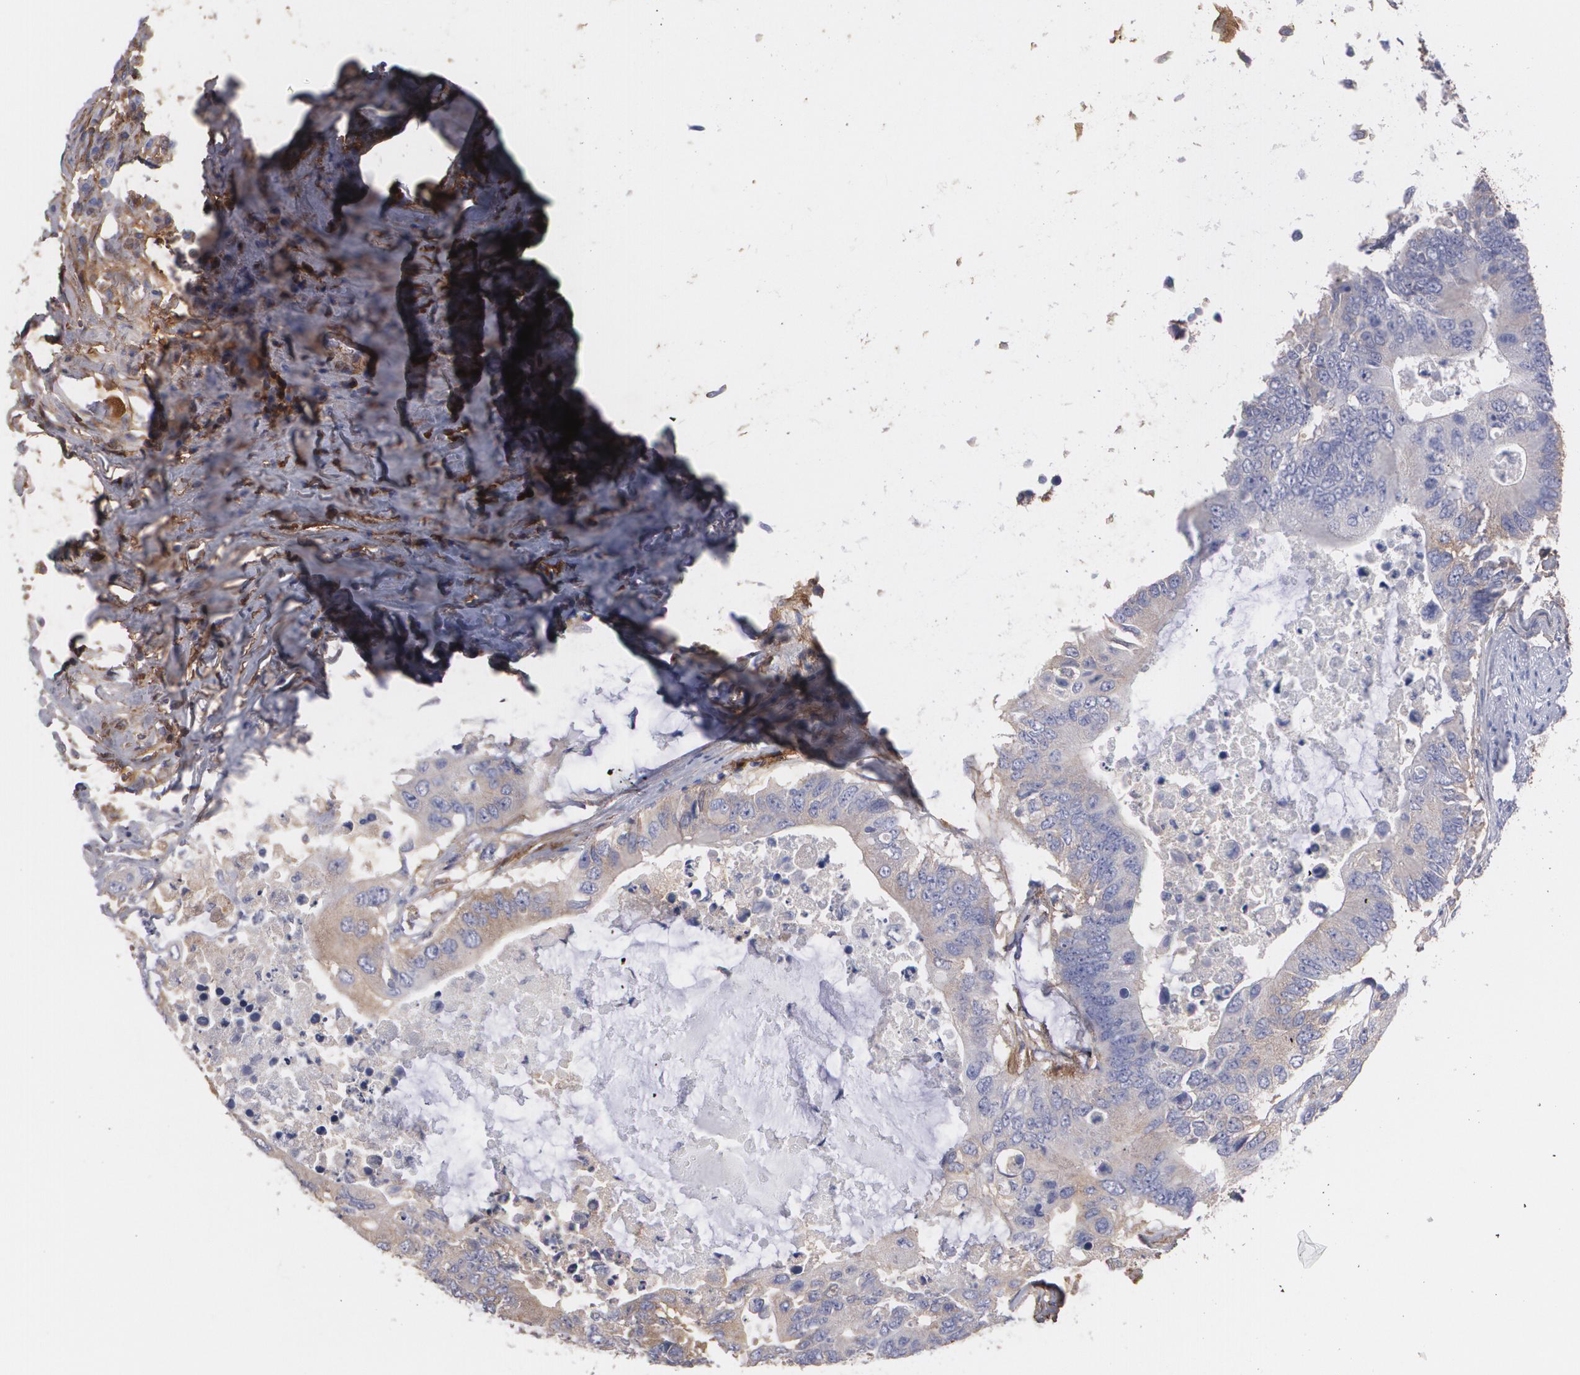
{"staining": {"intensity": "weak", "quantity": ">75%", "location": "cytoplasmic/membranous"}, "tissue": "colorectal cancer", "cell_type": "Tumor cells", "image_type": "cancer", "snomed": [{"axis": "morphology", "description": "Adenocarcinoma, NOS"}, {"axis": "topography", "description": "Colon"}], "caption": "Immunohistochemical staining of adenocarcinoma (colorectal) reveals low levels of weak cytoplasmic/membranous protein expression in approximately >75% of tumor cells.", "gene": "FBLN1", "patient": {"sex": "male", "age": 71}}